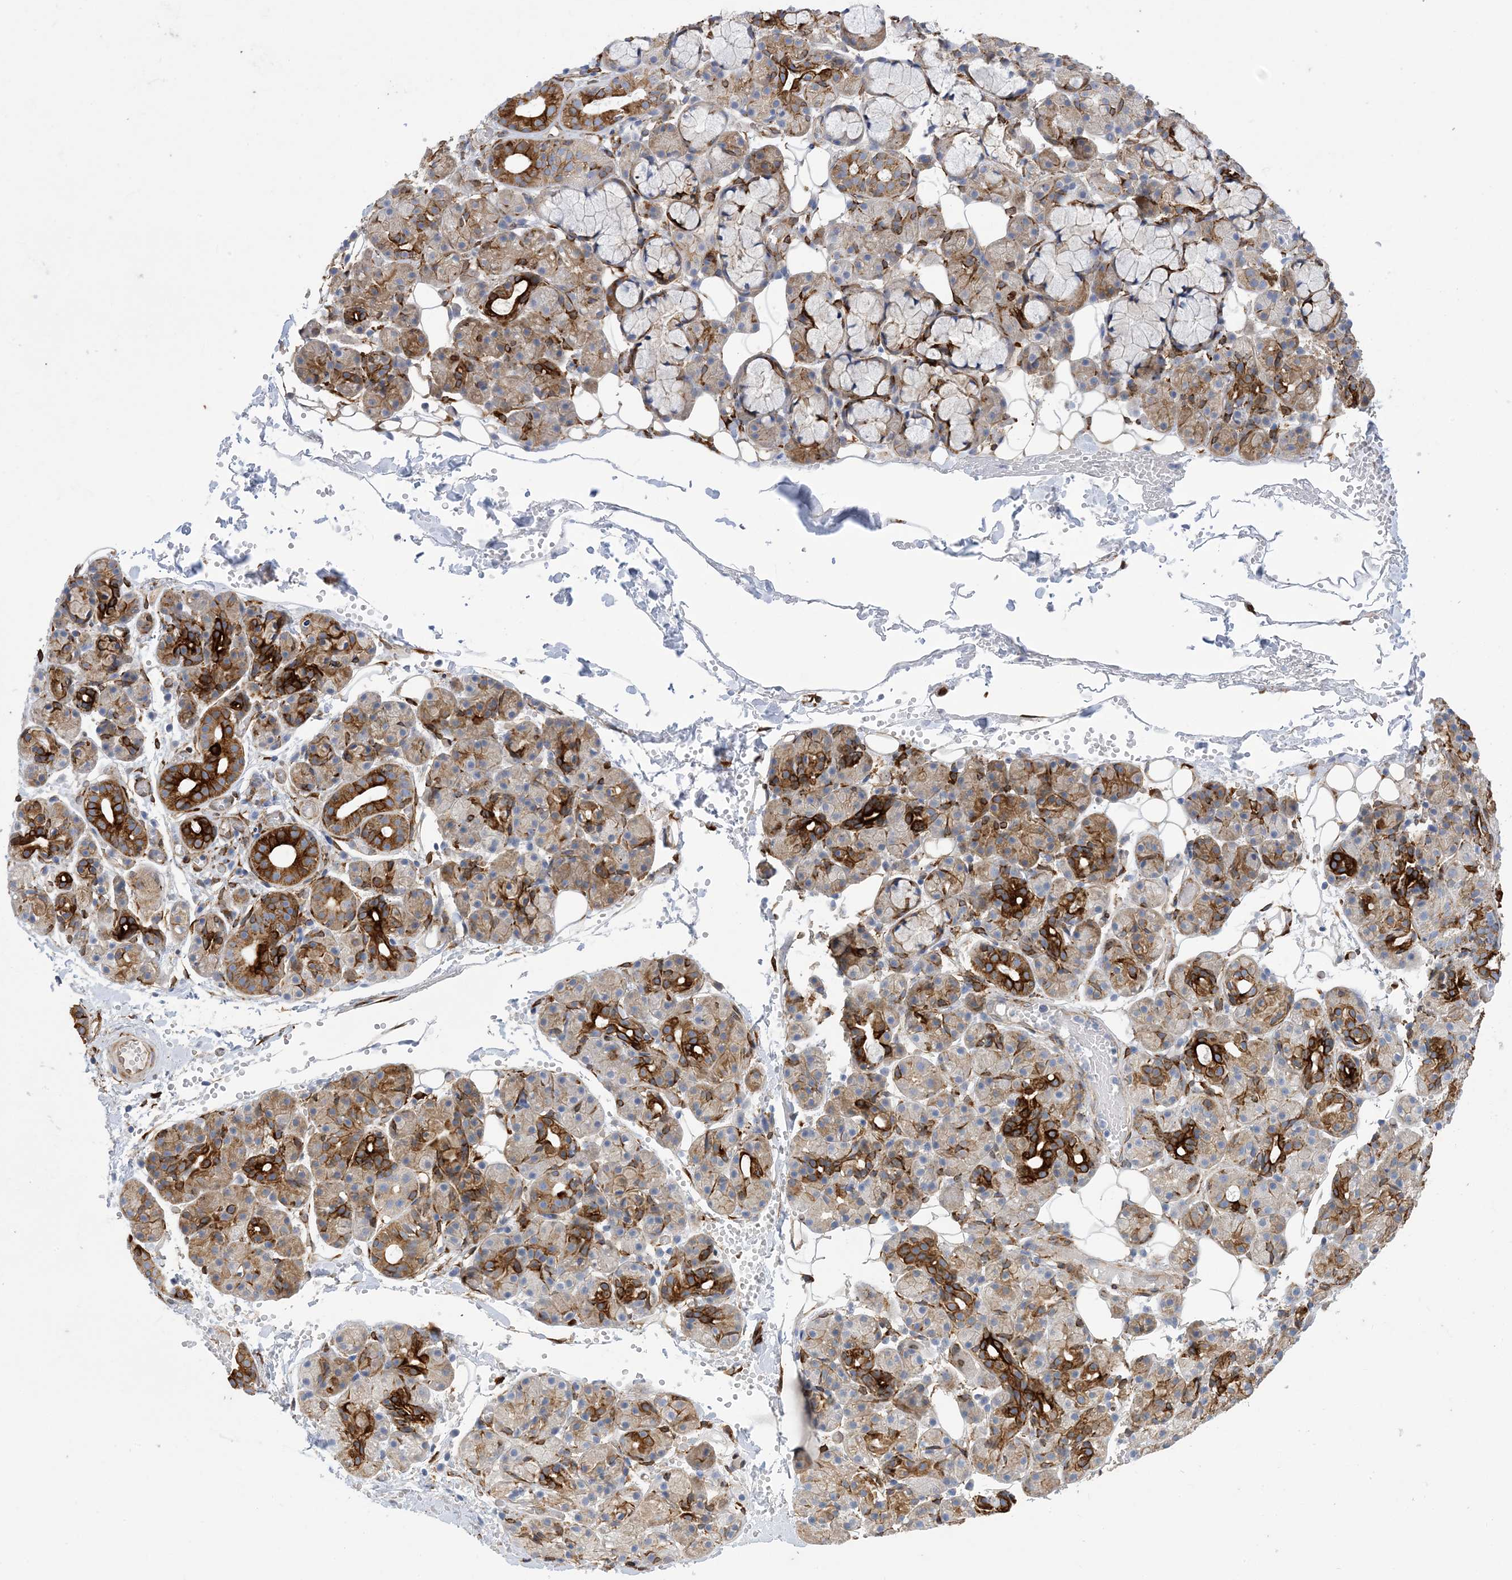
{"staining": {"intensity": "strong", "quantity": "25%-75%", "location": "cytoplasmic/membranous"}, "tissue": "salivary gland", "cell_type": "Glandular cells", "image_type": "normal", "snomed": [{"axis": "morphology", "description": "Normal tissue, NOS"}, {"axis": "topography", "description": "Salivary gland"}], "caption": "Salivary gland stained with a brown dye shows strong cytoplasmic/membranous positive staining in approximately 25%-75% of glandular cells.", "gene": "RBMS3", "patient": {"sex": "male", "age": 63}}